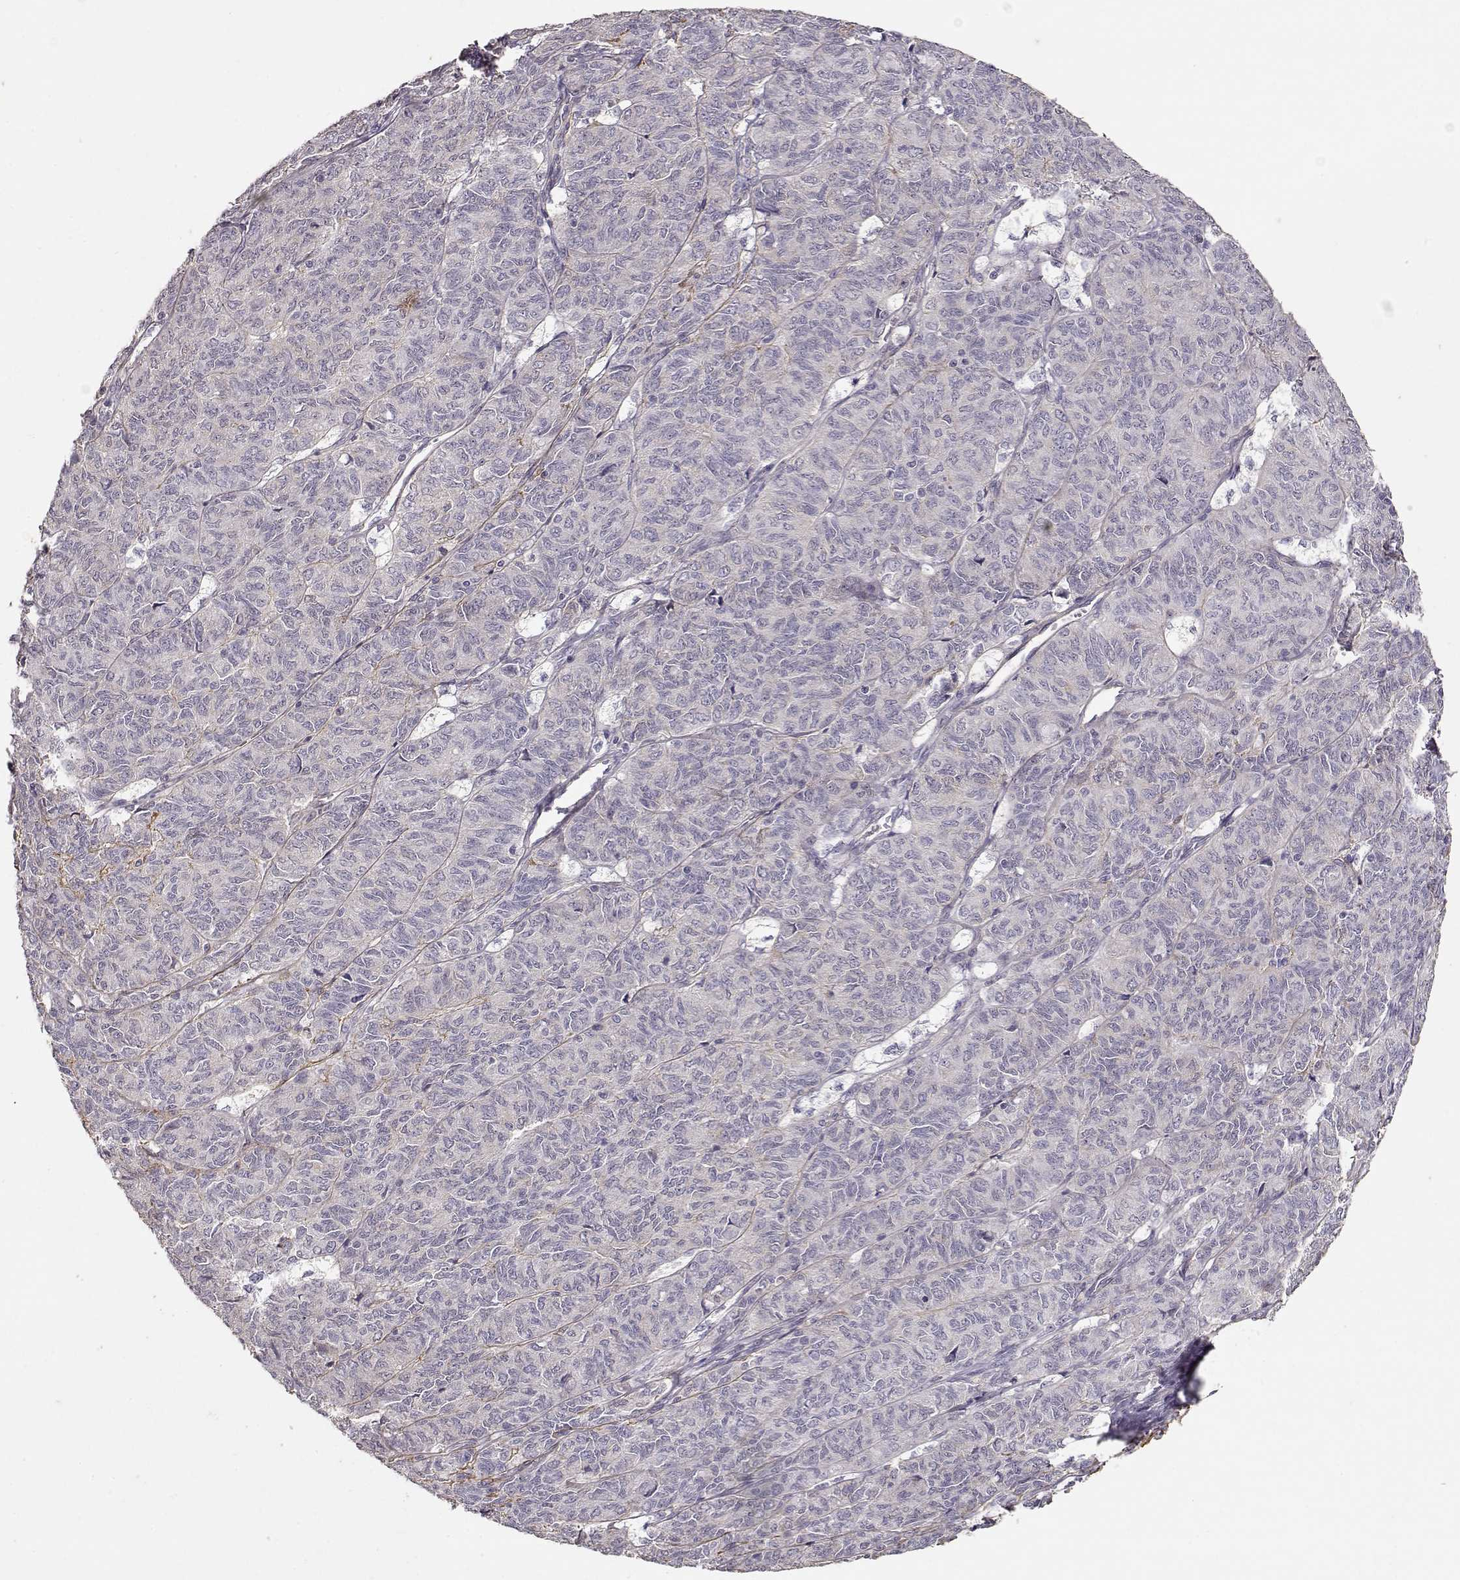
{"staining": {"intensity": "negative", "quantity": "none", "location": "none"}, "tissue": "ovarian cancer", "cell_type": "Tumor cells", "image_type": "cancer", "snomed": [{"axis": "morphology", "description": "Carcinoma, endometroid"}, {"axis": "topography", "description": "Ovary"}], "caption": "An image of ovarian cancer (endometroid carcinoma) stained for a protein reveals no brown staining in tumor cells.", "gene": "LAMA5", "patient": {"sex": "female", "age": 80}}